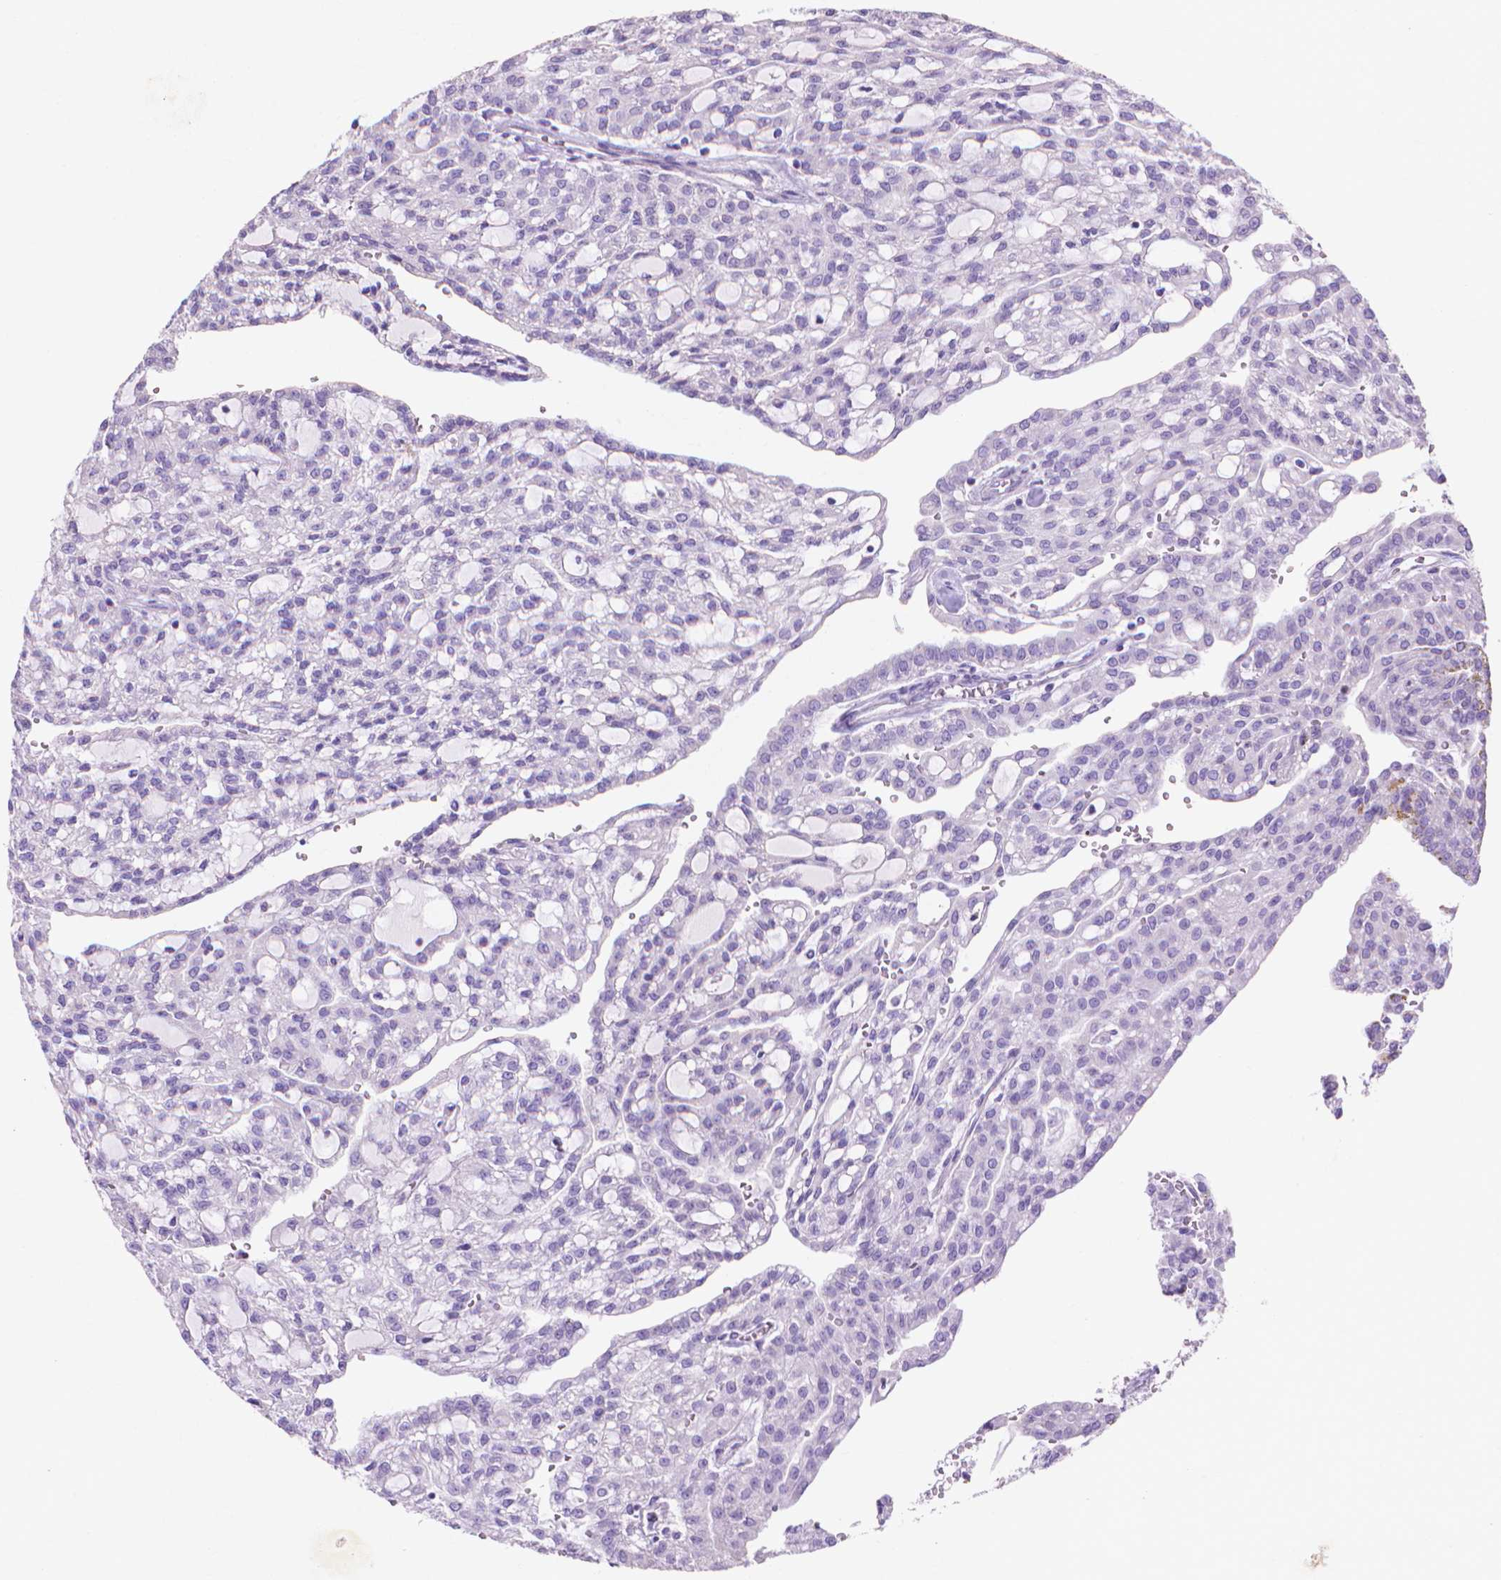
{"staining": {"intensity": "negative", "quantity": "none", "location": "none"}, "tissue": "renal cancer", "cell_type": "Tumor cells", "image_type": "cancer", "snomed": [{"axis": "morphology", "description": "Adenocarcinoma, NOS"}, {"axis": "topography", "description": "Kidney"}], "caption": "Image shows no protein positivity in tumor cells of renal adenocarcinoma tissue. The staining is performed using DAB (3,3'-diaminobenzidine) brown chromogen with nuclei counter-stained in using hematoxylin.", "gene": "MMP11", "patient": {"sex": "male", "age": 63}}